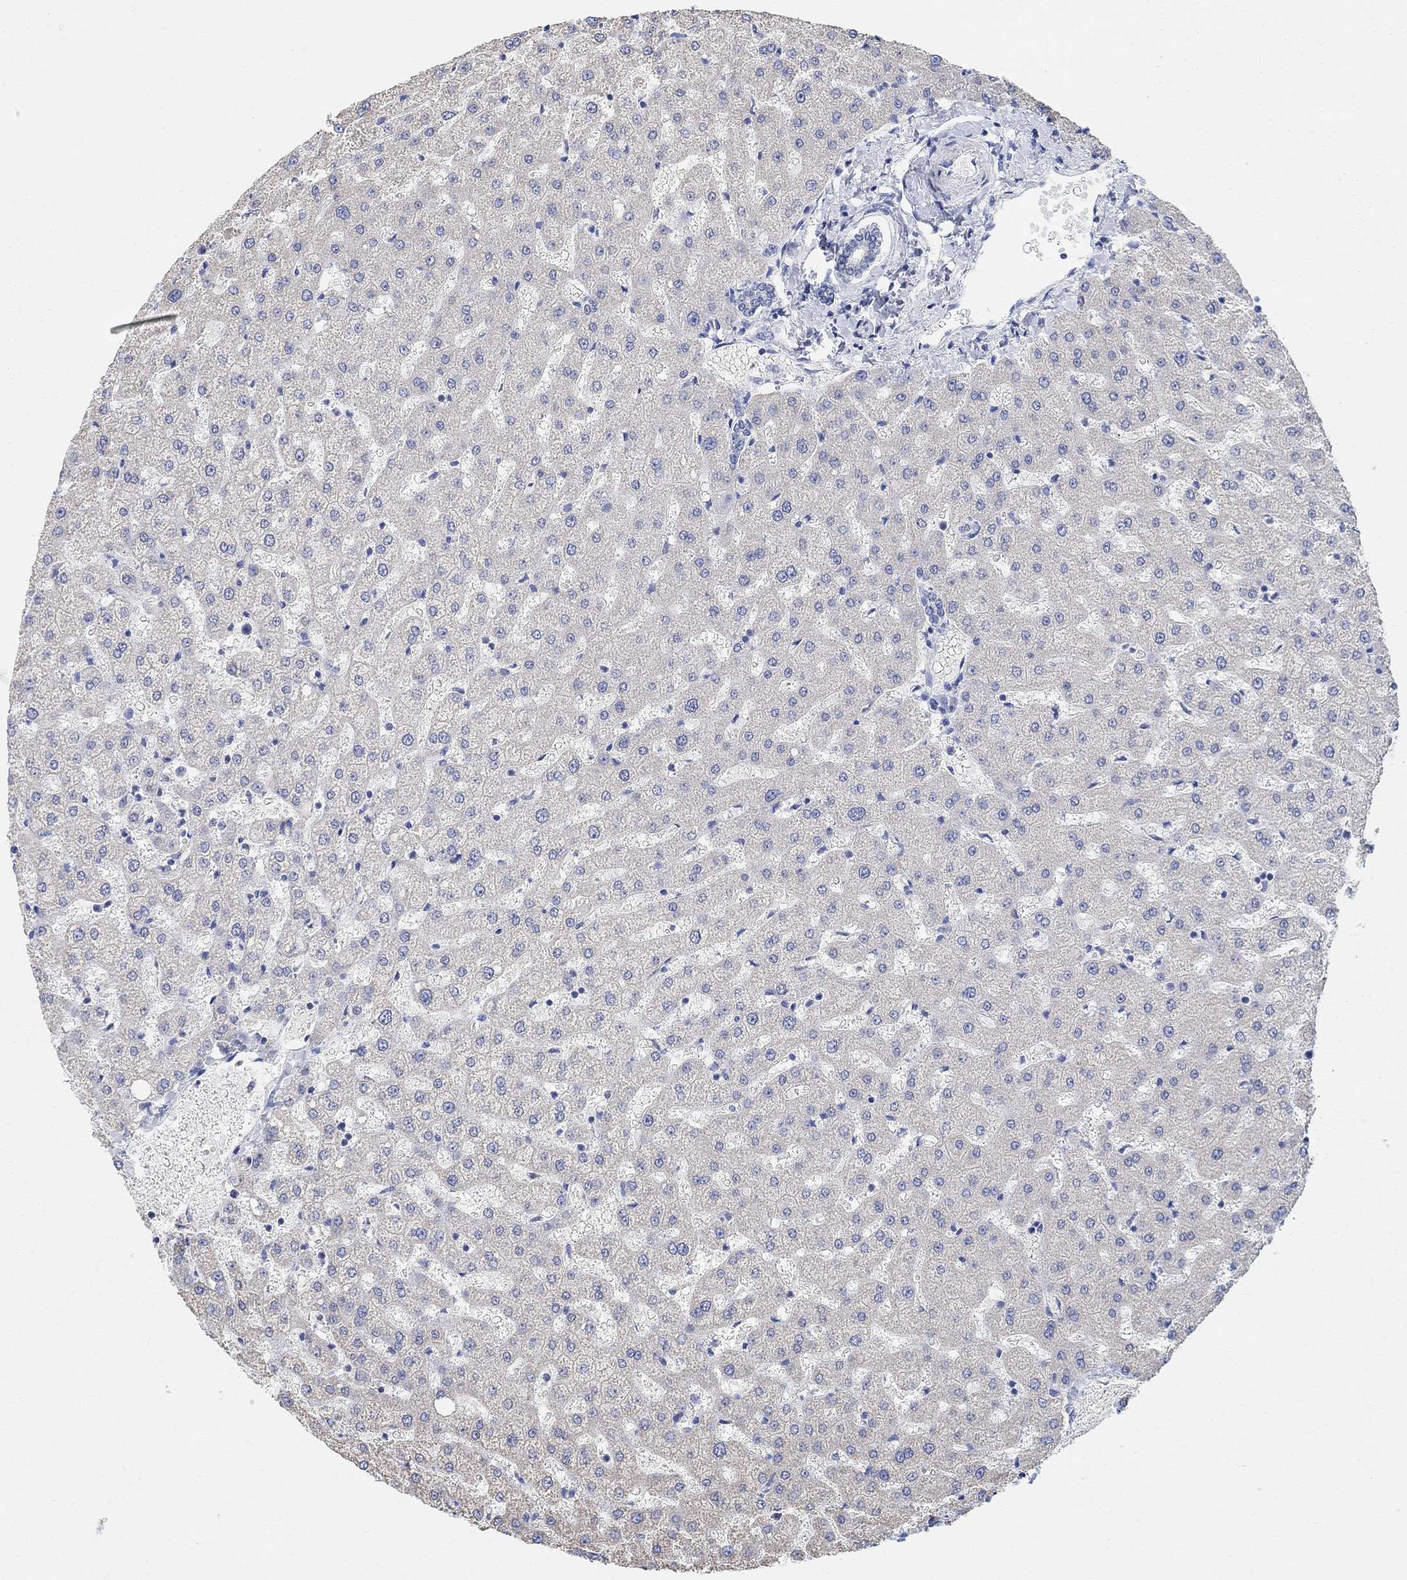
{"staining": {"intensity": "negative", "quantity": "none", "location": "none"}, "tissue": "liver", "cell_type": "Cholangiocytes", "image_type": "normal", "snomed": [{"axis": "morphology", "description": "Normal tissue, NOS"}, {"axis": "topography", "description": "Liver"}], "caption": "Cholangiocytes show no significant protein positivity in normal liver.", "gene": "SYT12", "patient": {"sex": "female", "age": 50}}